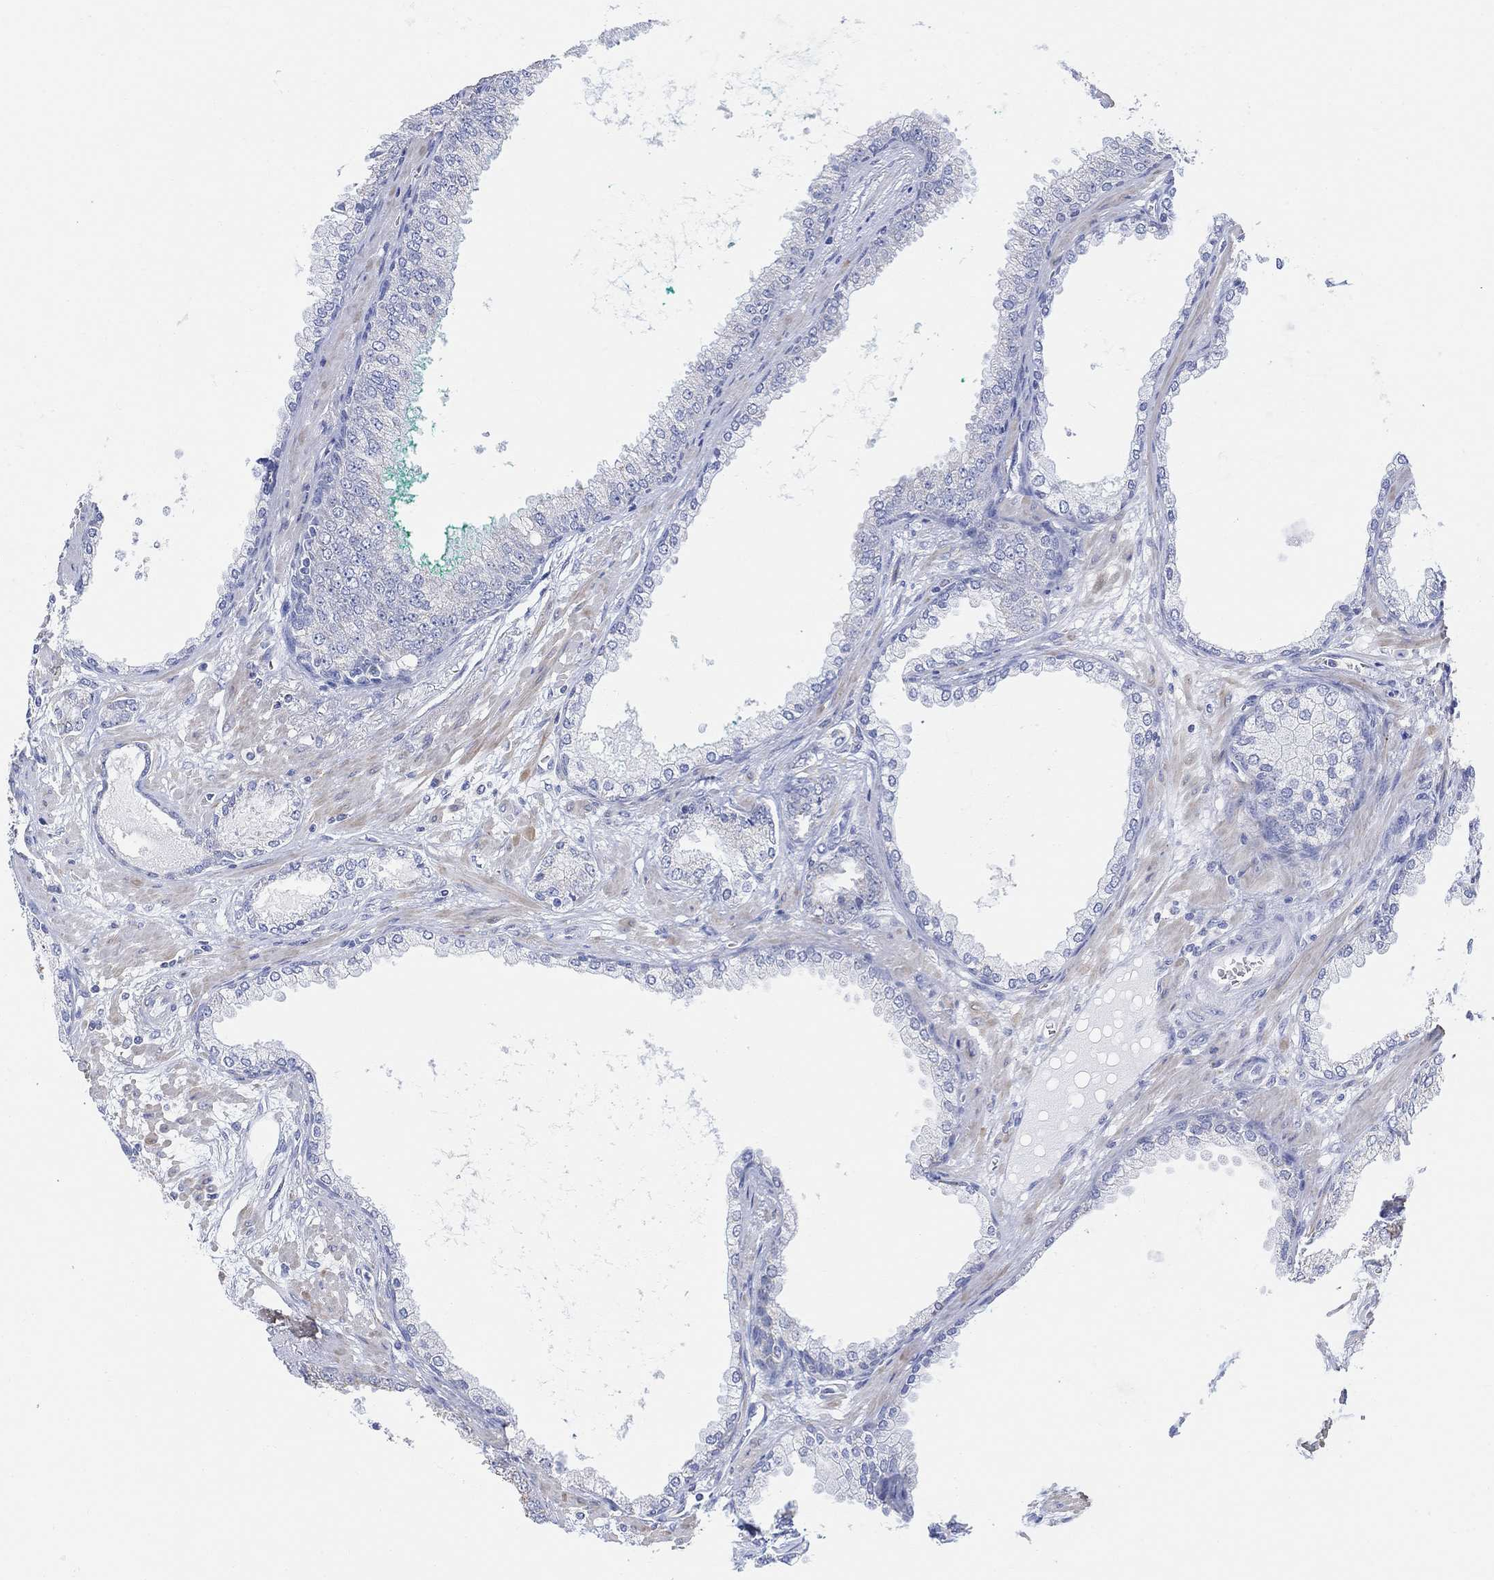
{"staining": {"intensity": "negative", "quantity": "none", "location": "none"}, "tissue": "prostate cancer", "cell_type": "Tumor cells", "image_type": "cancer", "snomed": [{"axis": "morphology", "description": "Adenocarcinoma, NOS"}, {"axis": "topography", "description": "Prostate"}], "caption": "Tumor cells show no significant expression in adenocarcinoma (prostate).", "gene": "SYT12", "patient": {"sex": "male", "age": 67}}